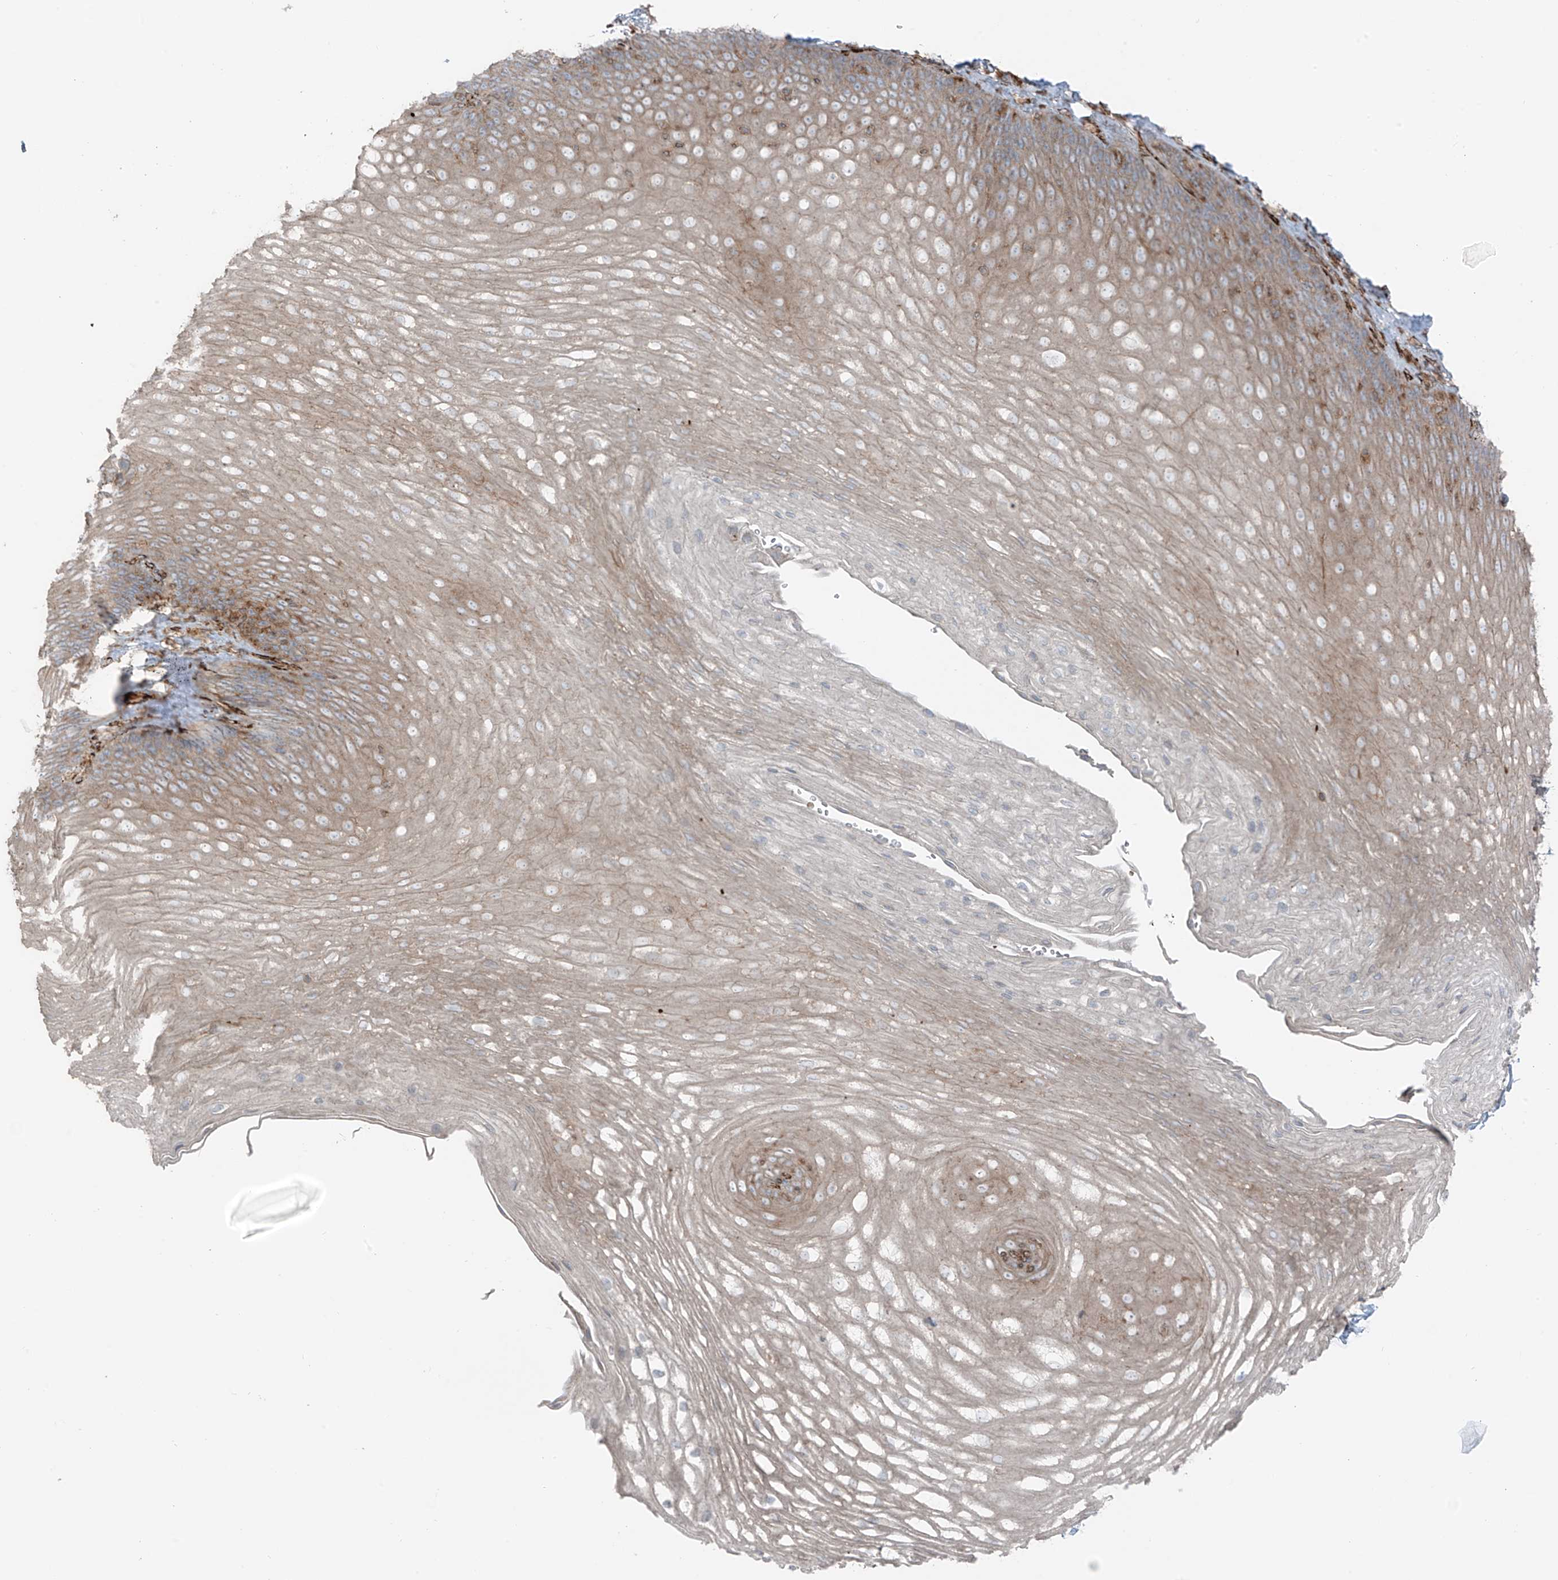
{"staining": {"intensity": "weak", "quantity": "25%-75%", "location": "cytoplasmic/membranous"}, "tissue": "esophagus", "cell_type": "Squamous epithelial cells", "image_type": "normal", "snomed": [{"axis": "morphology", "description": "Normal tissue, NOS"}, {"axis": "topography", "description": "Esophagus"}], "caption": "Protein staining reveals weak cytoplasmic/membranous expression in about 25%-75% of squamous epithelial cells in normal esophagus. (Stains: DAB in brown, nuclei in blue, Microscopy: brightfield microscopy at high magnification).", "gene": "ERLEC1", "patient": {"sex": "female", "age": 66}}